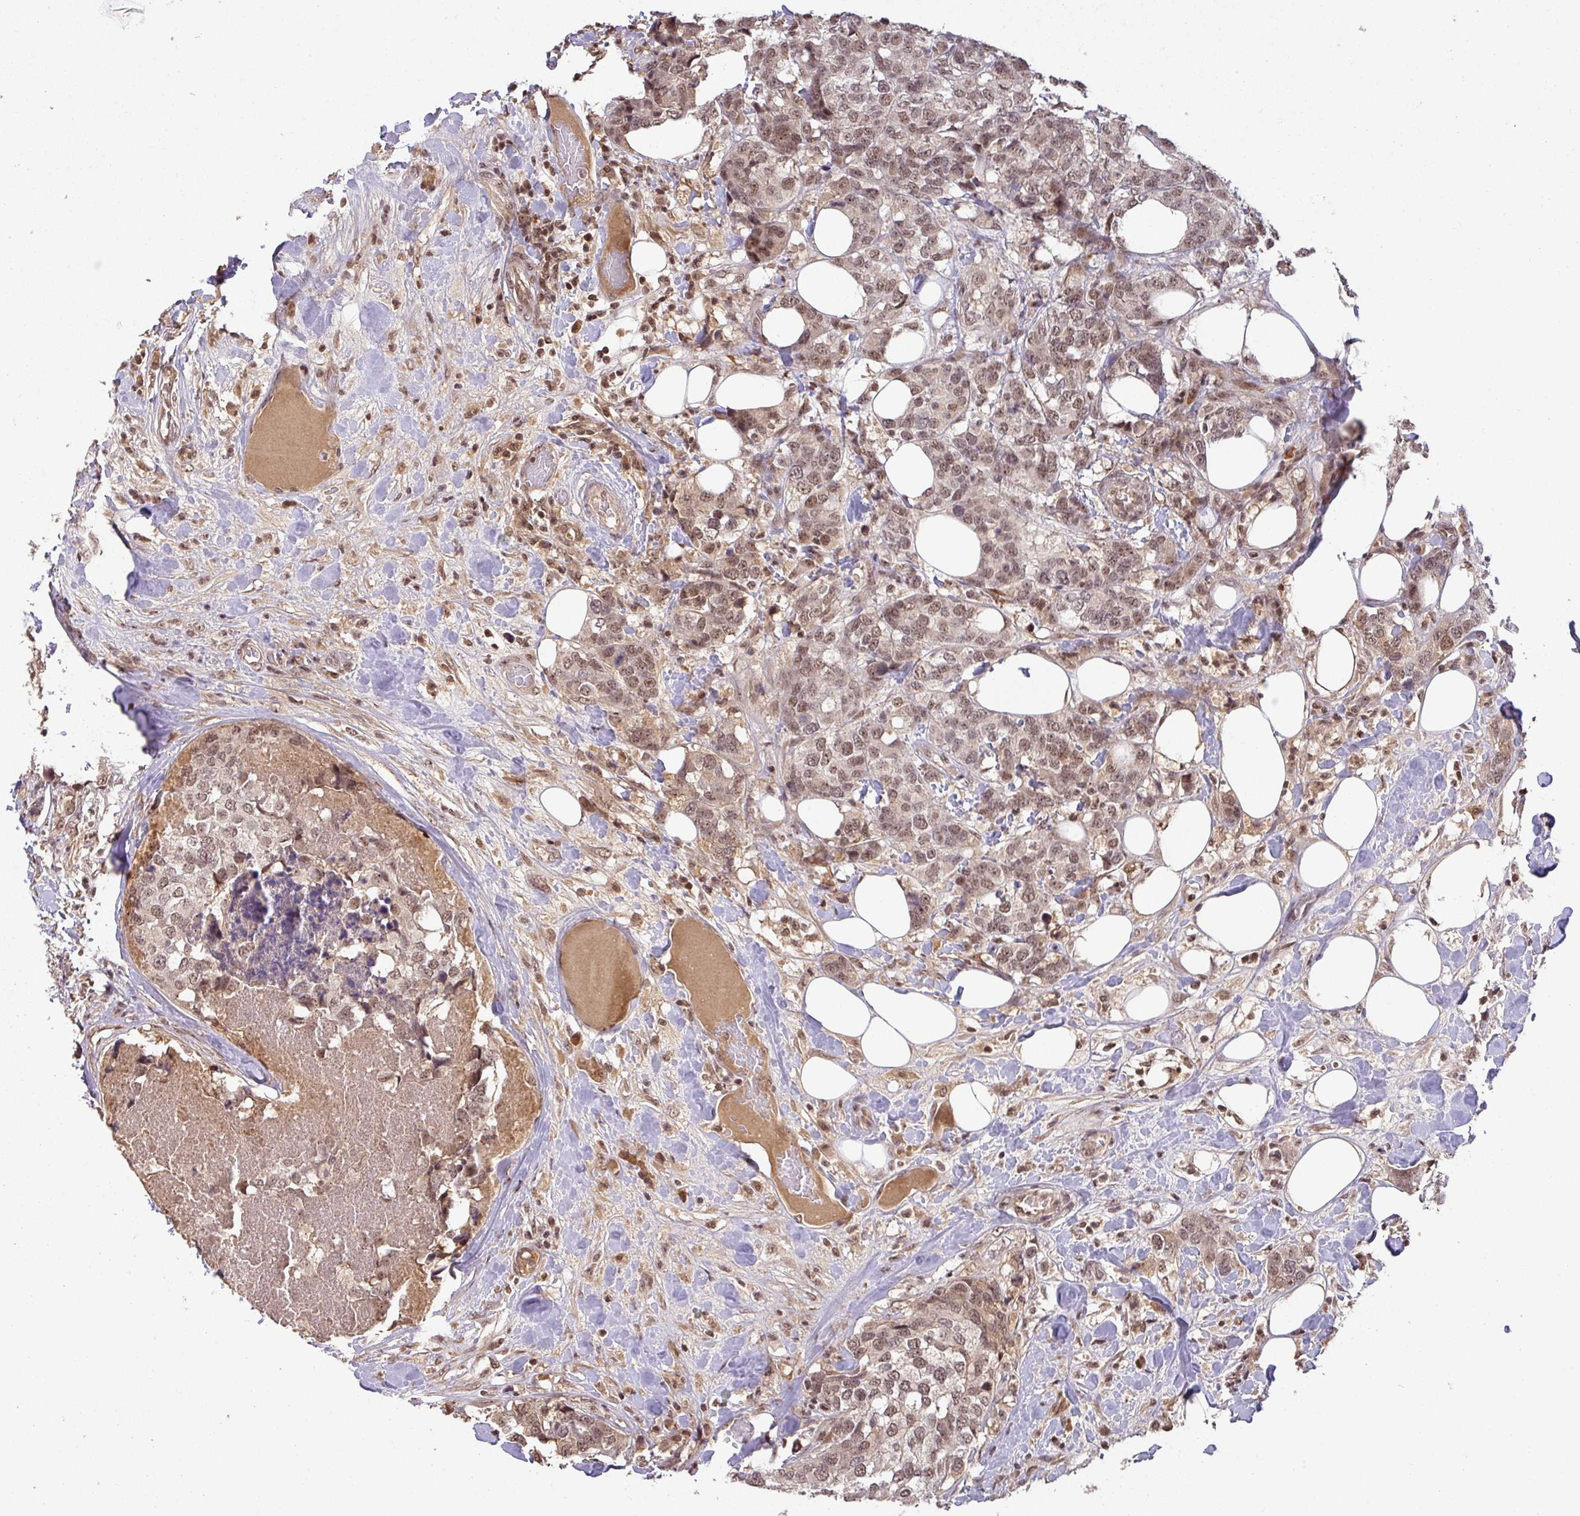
{"staining": {"intensity": "moderate", "quantity": ">75%", "location": "nuclear"}, "tissue": "breast cancer", "cell_type": "Tumor cells", "image_type": "cancer", "snomed": [{"axis": "morphology", "description": "Lobular carcinoma"}, {"axis": "topography", "description": "Breast"}], "caption": "Human breast cancer stained for a protein (brown) reveals moderate nuclear positive staining in approximately >75% of tumor cells.", "gene": "ZBTB14", "patient": {"sex": "female", "age": 59}}